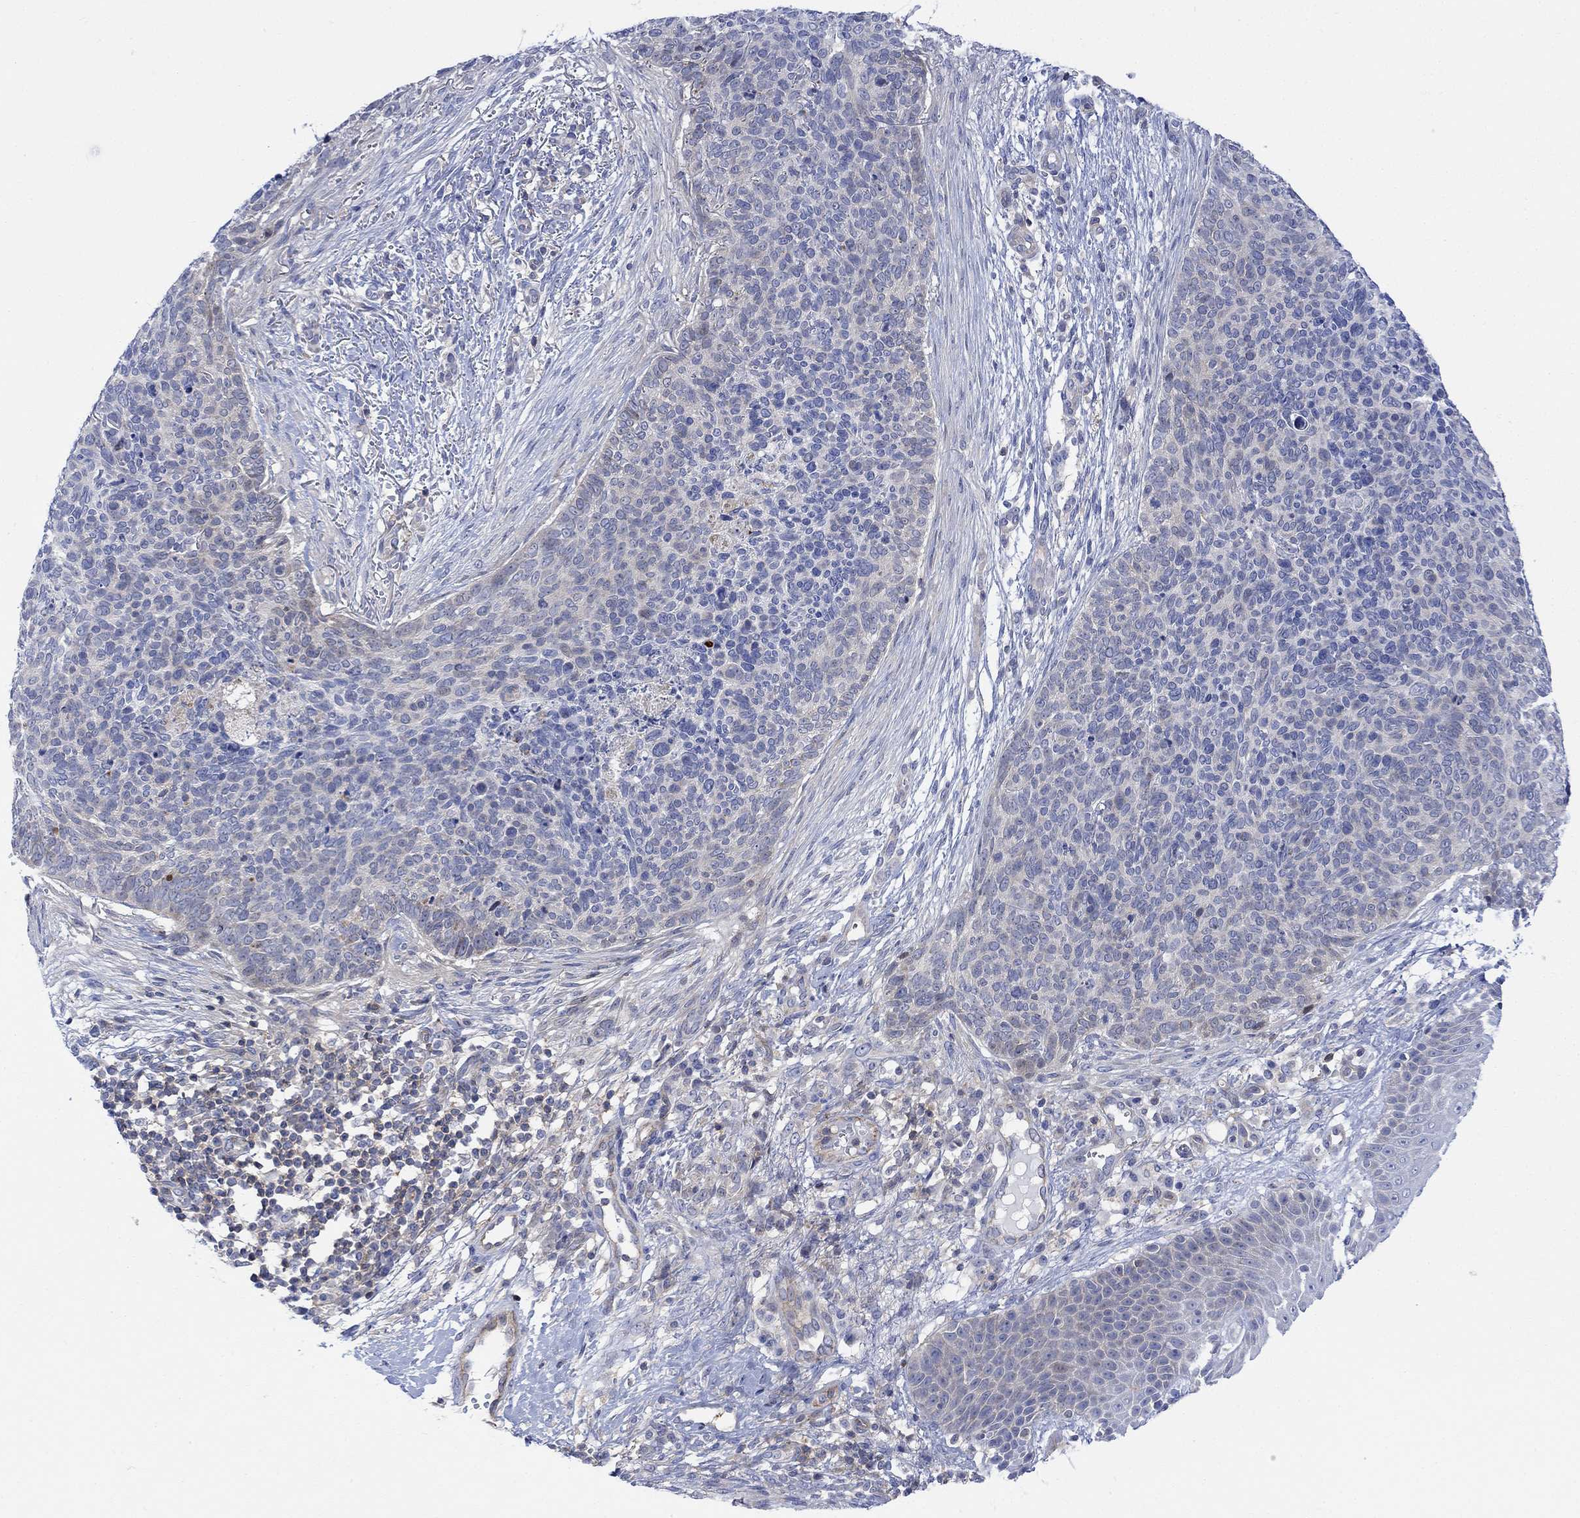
{"staining": {"intensity": "negative", "quantity": "none", "location": "none"}, "tissue": "skin cancer", "cell_type": "Tumor cells", "image_type": "cancer", "snomed": [{"axis": "morphology", "description": "Basal cell carcinoma"}, {"axis": "topography", "description": "Skin"}], "caption": "A photomicrograph of skin cancer stained for a protein displays no brown staining in tumor cells.", "gene": "ARSK", "patient": {"sex": "male", "age": 64}}